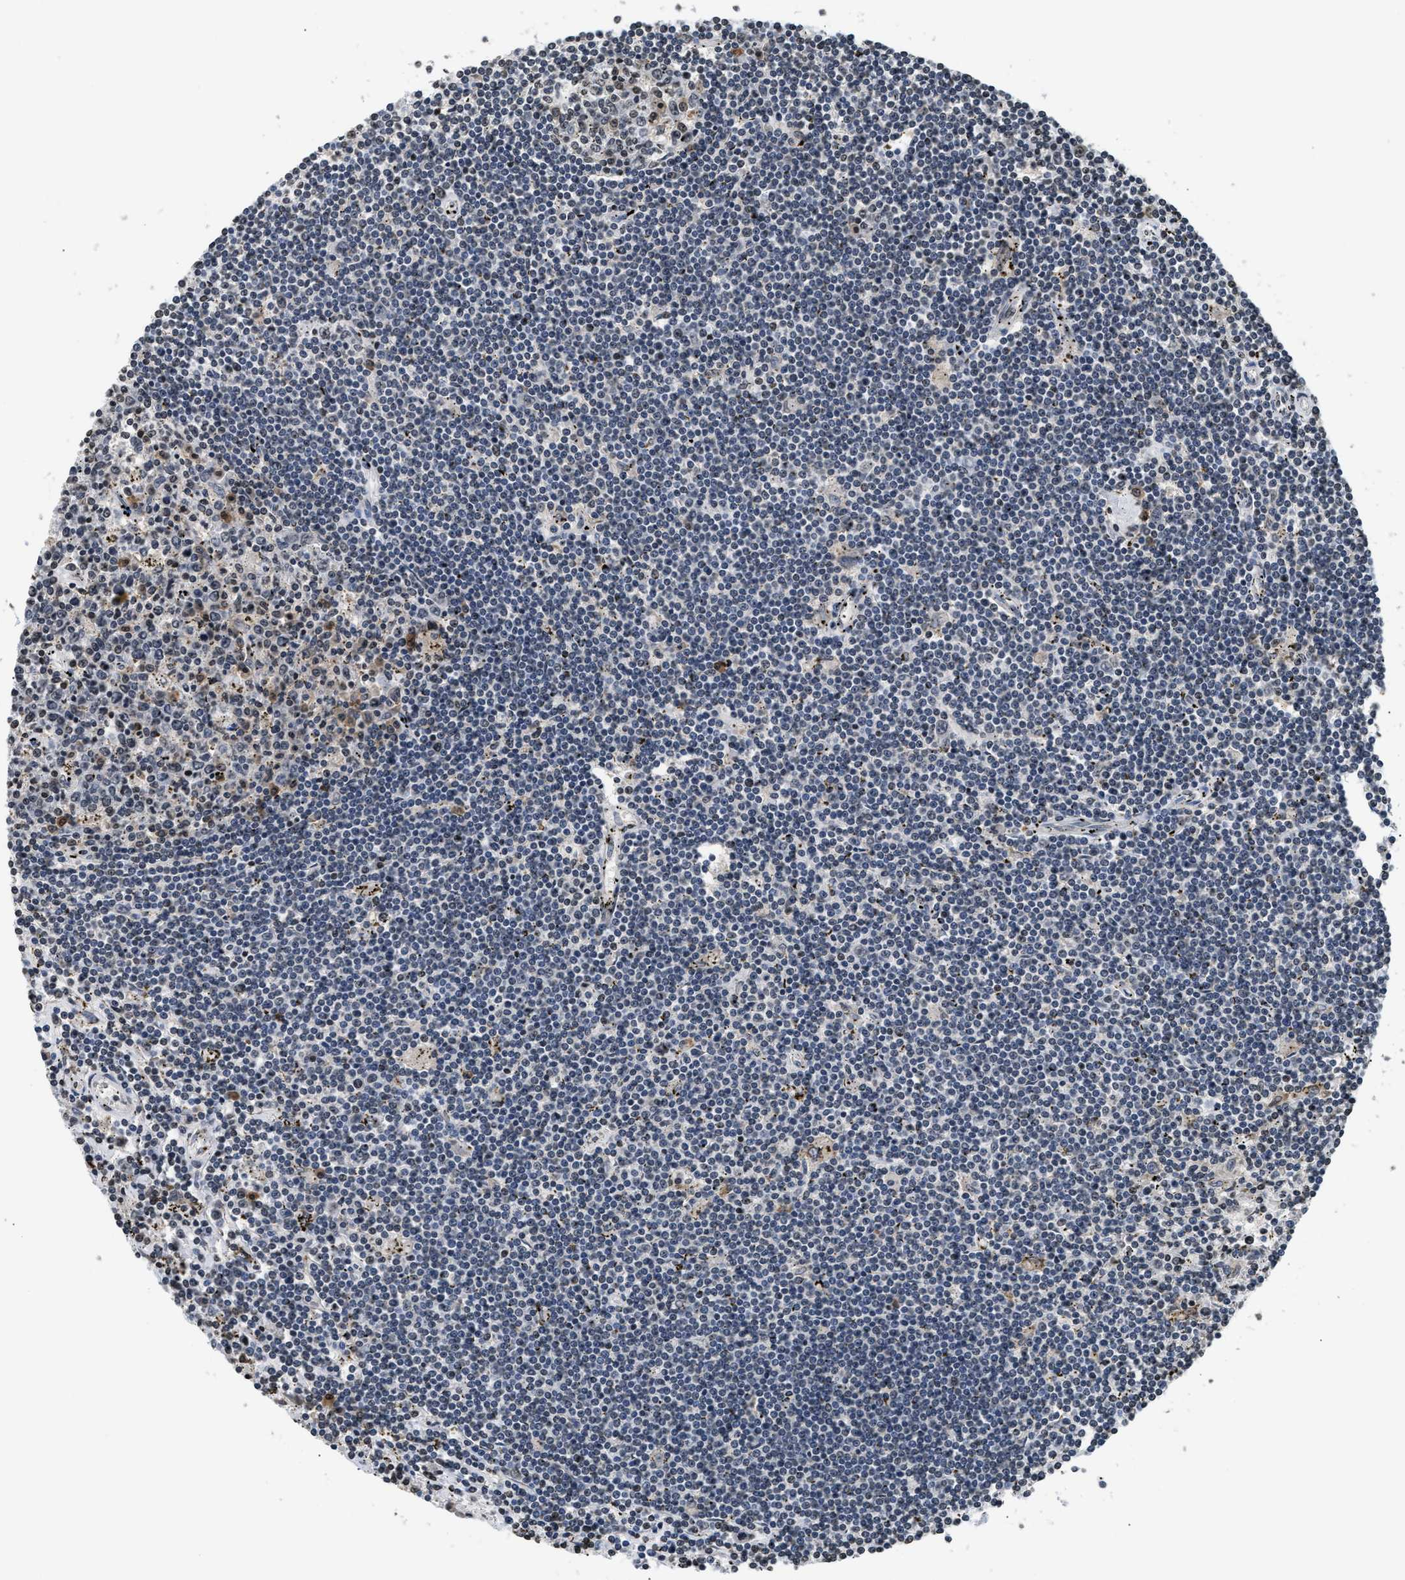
{"staining": {"intensity": "negative", "quantity": "none", "location": "none"}, "tissue": "lymphoma", "cell_type": "Tumor cells", "image_type": "cancer", "snomed": [{"axis": "morphology", "description": "Malignant lymphoma, non-Hodgkin's type, Low grade"}, {"axis": "topography", "description": "Spleen"}], "caption": "Immunohistochemical staining of human low-grade malignant lymphoma, non-Hodgkin's type exhibits no significant expression in tumor cells.", "gene": "DNASE1L3", "patient": {"sex": "male", "age": 76}}